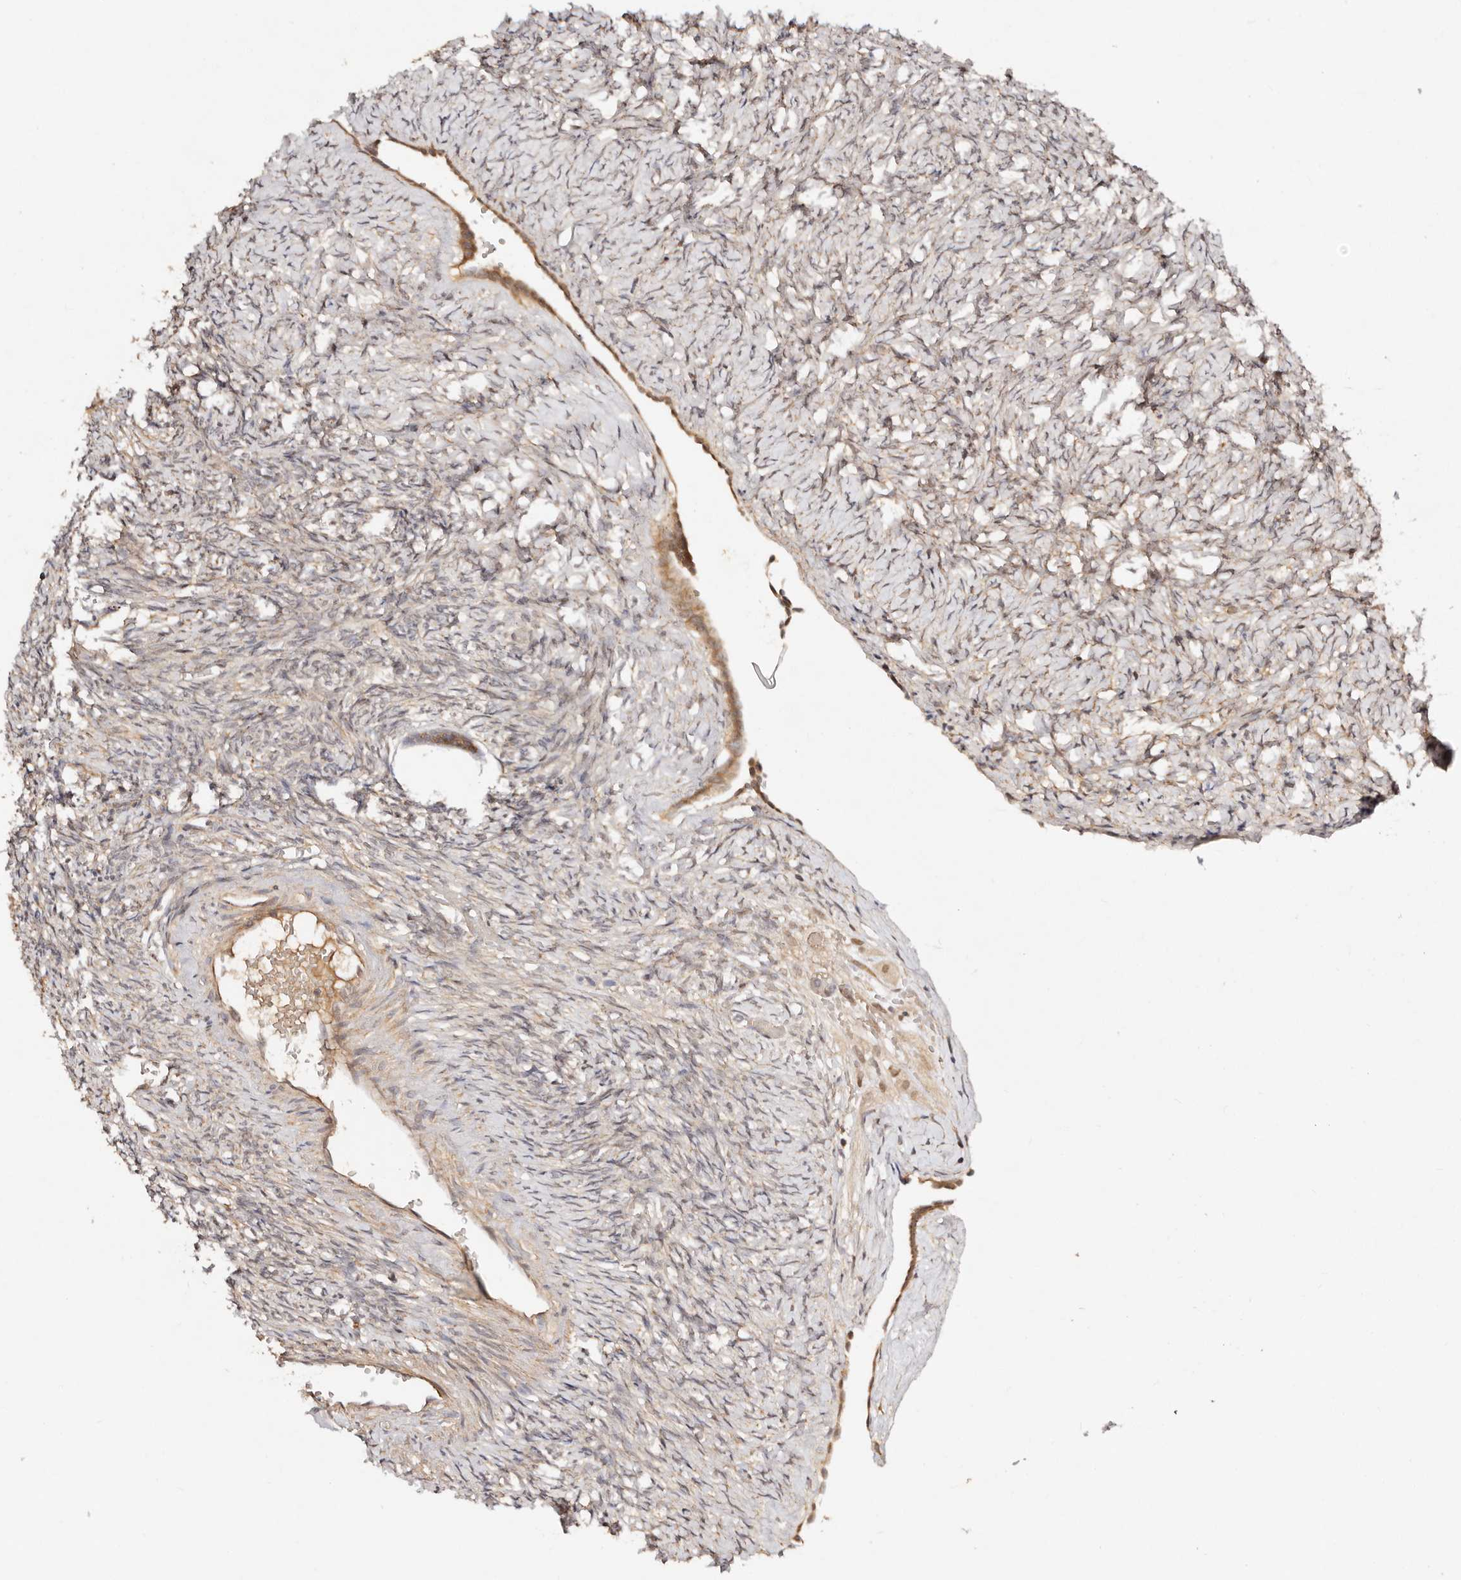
{"staining": {"intensity": "strong", "quantity": ">75%", "location": "cytoplasmic/membranous"}, "tissue": "ovary", "cell_type": "Follicle cells", "image_type": "normal", "snomed": [{"axis": "morphology", "description": "Normal tissue, NOS"}, {"axis": "topography", "description": "Ovary"}], "caption": "A photomicrograph showing strong cytoplasmic/membranous staining in approximately >75% of follicle cells in unremarkable ovary, as visualized by brown immunohistochemical staining.", "gene": "DENND11", "patient": {"sex": "female", "age": 41}}